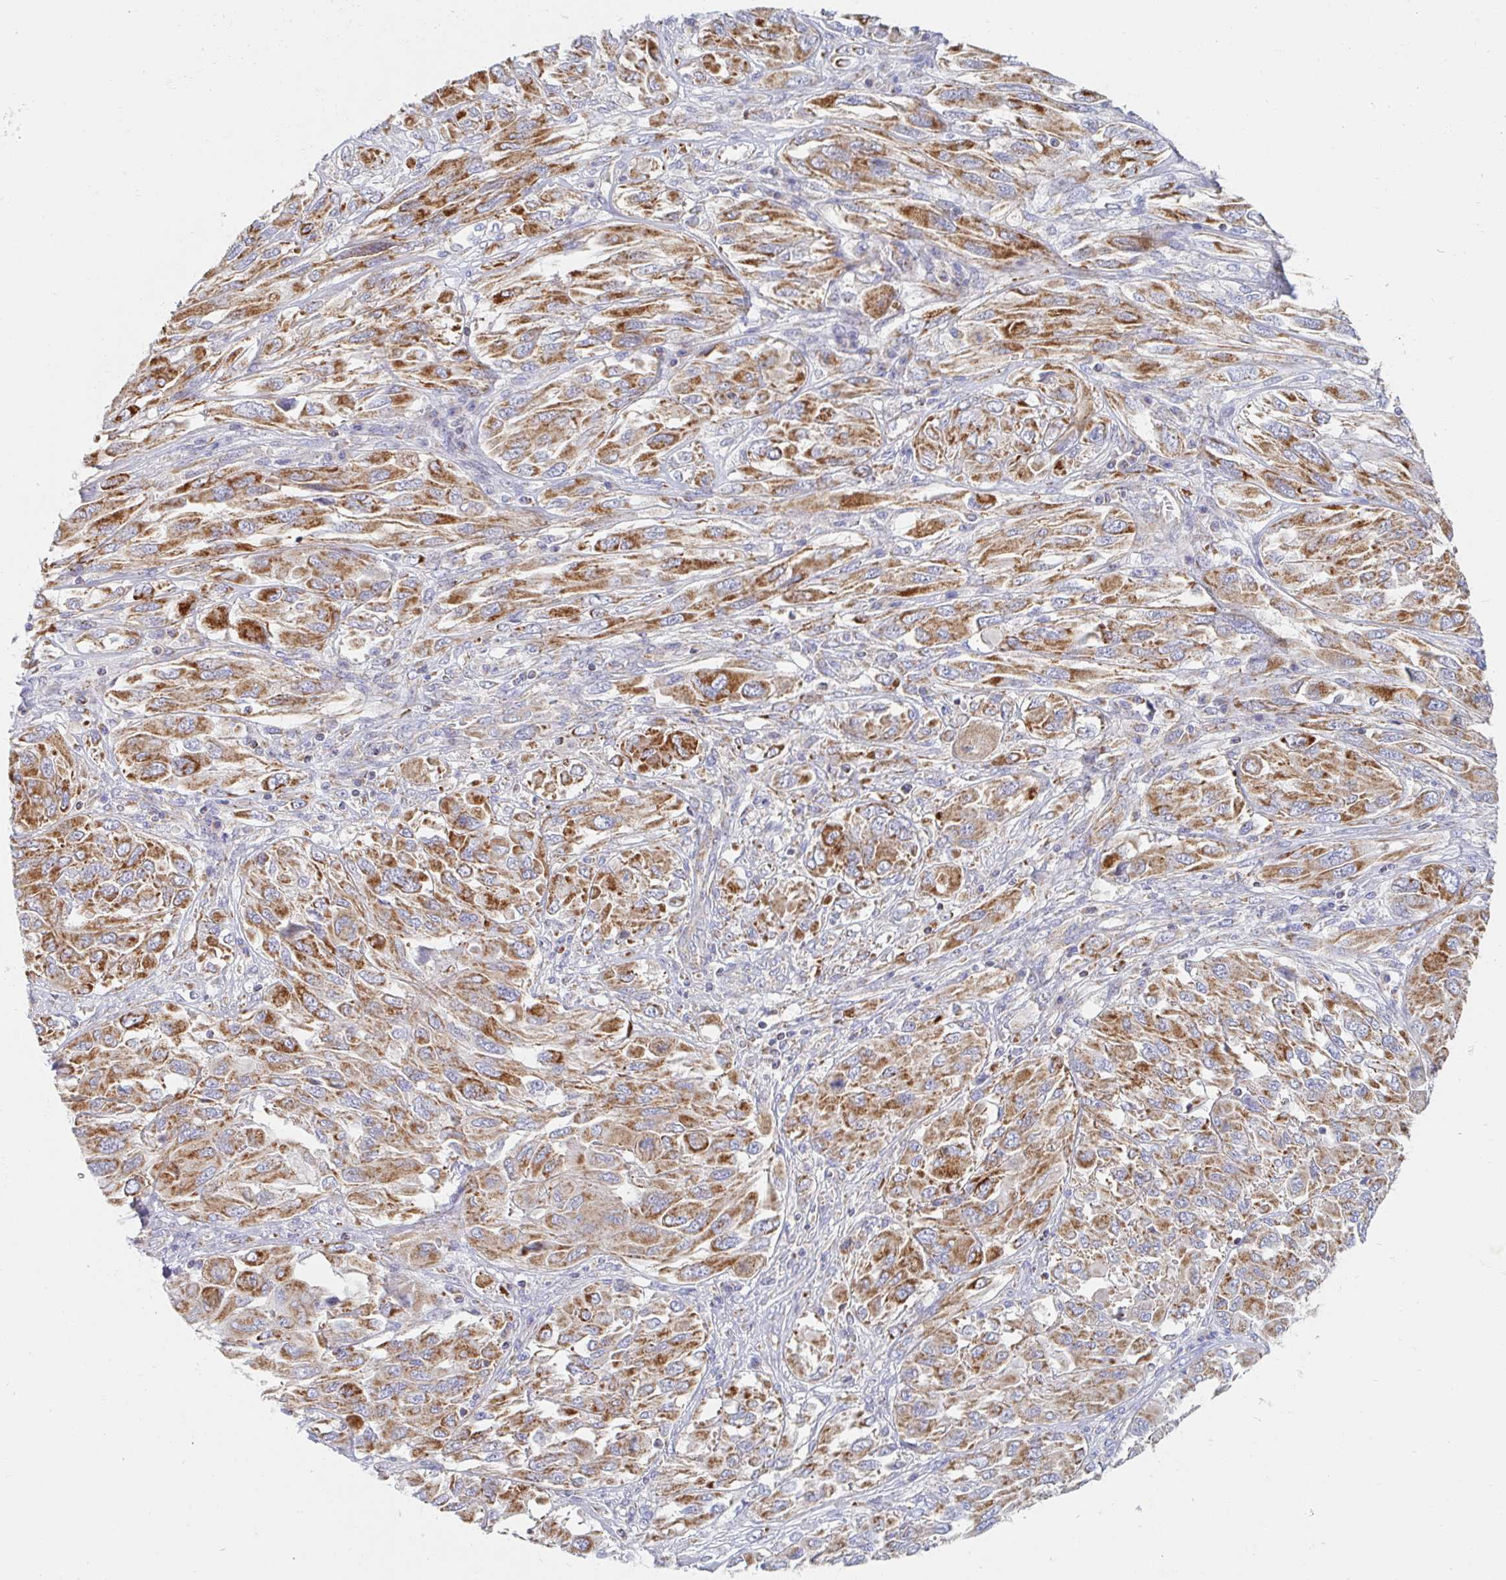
{"staining": {"intensity": "strong", "quantity": ">75%", "location": "cytoplasmic/membranous"}, "tissue": "melanoma", "cell_type": "Tumor cells", "image_type": "cancer", "snomed": [{"axis": "morphology", "description": "Malignant melanoma, NOS"}, {"axis": "topography", "description": "Skin"}], "caption": "Protein staining of malignant melanoma tissue reveals strong cytoplasmic/membranous positivity in approximately >75% of tumor cells. Nuclei are stained in blue.", "gene": "MAVS", "patient": {"sex": "female", "age": 91}}